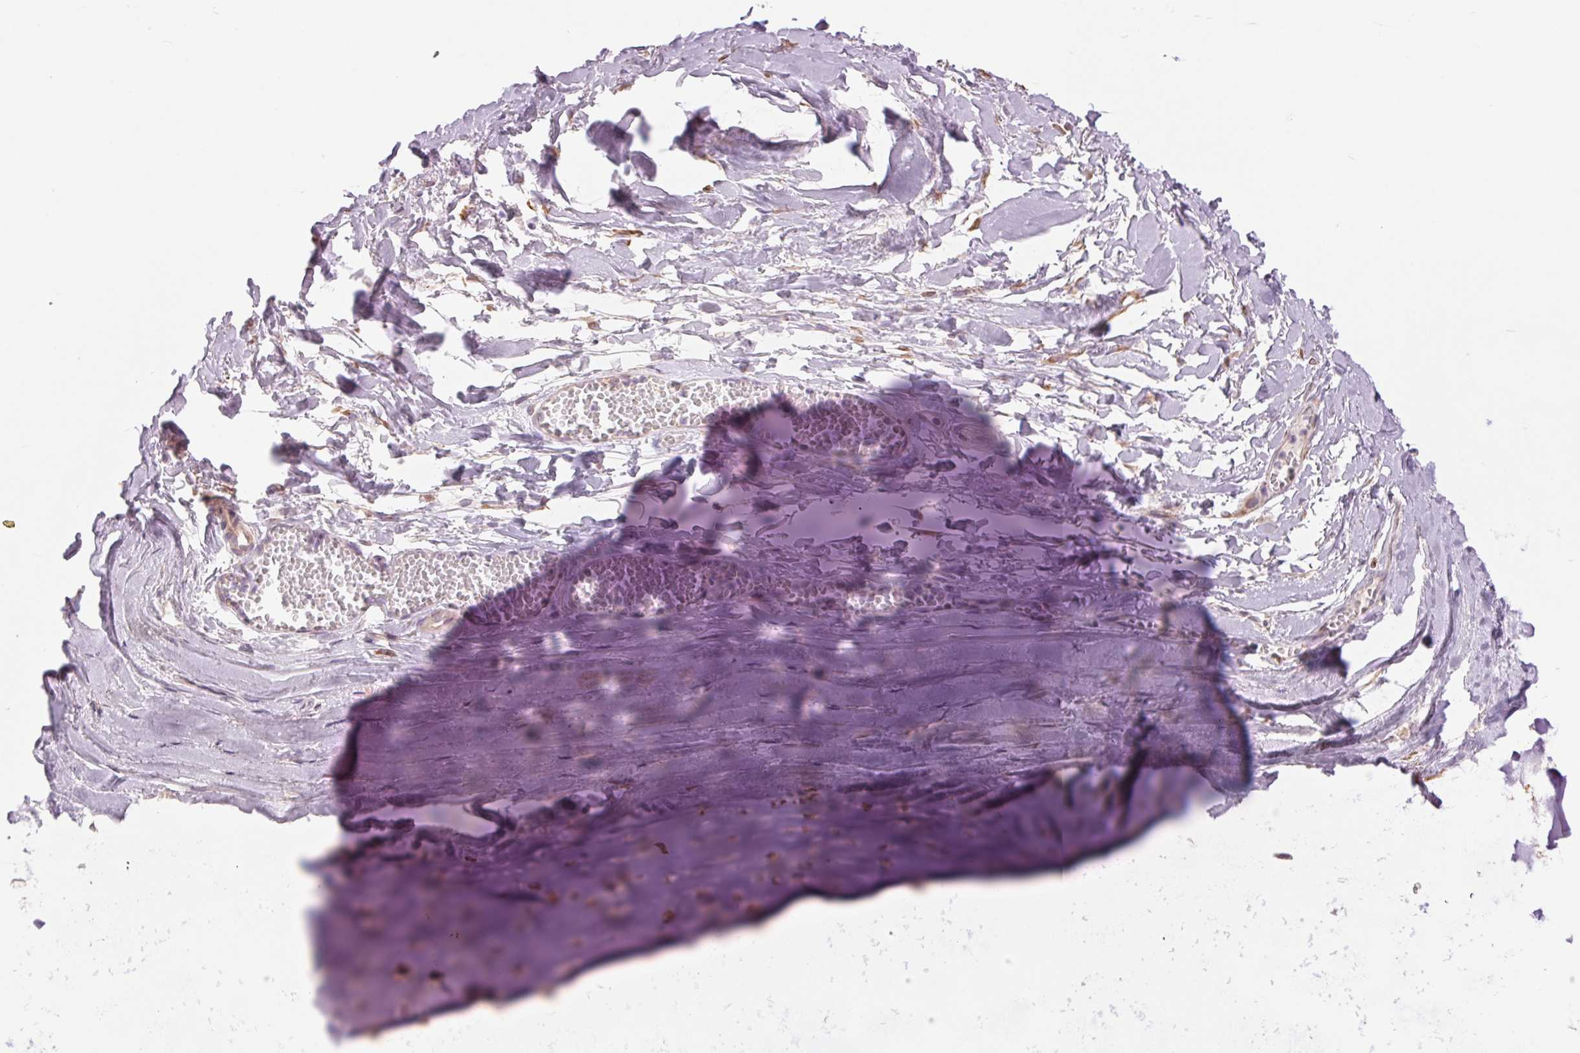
{"staining": {"intensity": "weak", "quantity": "25%-75%", "location": "cytoplasmic/membranous"}, "tissue": "soft tissue", "cell_type": "Chondrocytes", "image_type": "normal", "snomed": [{"axis": "morphology", "description": "Normal tissue, NOS"}, {"axis": "topography", "description": "Cartilage tissue"}, {"axis": "topography", "description": "Nasopharynx"}, {"axis": "topography", "description": "Thyroid gland"}], "caption": "Unremarkable soft tissue displays weak cytoplasmic/membranous staining in approximately 25%-75% of chondrocytes, visualized by immunohistochemistry. (DAB (3,3'-diaminobenzidine) IHC, brown staining for protein, blue staining for nuclei).", "gene": "METTL17", "patient": {"sex": "male", "age": 63}}